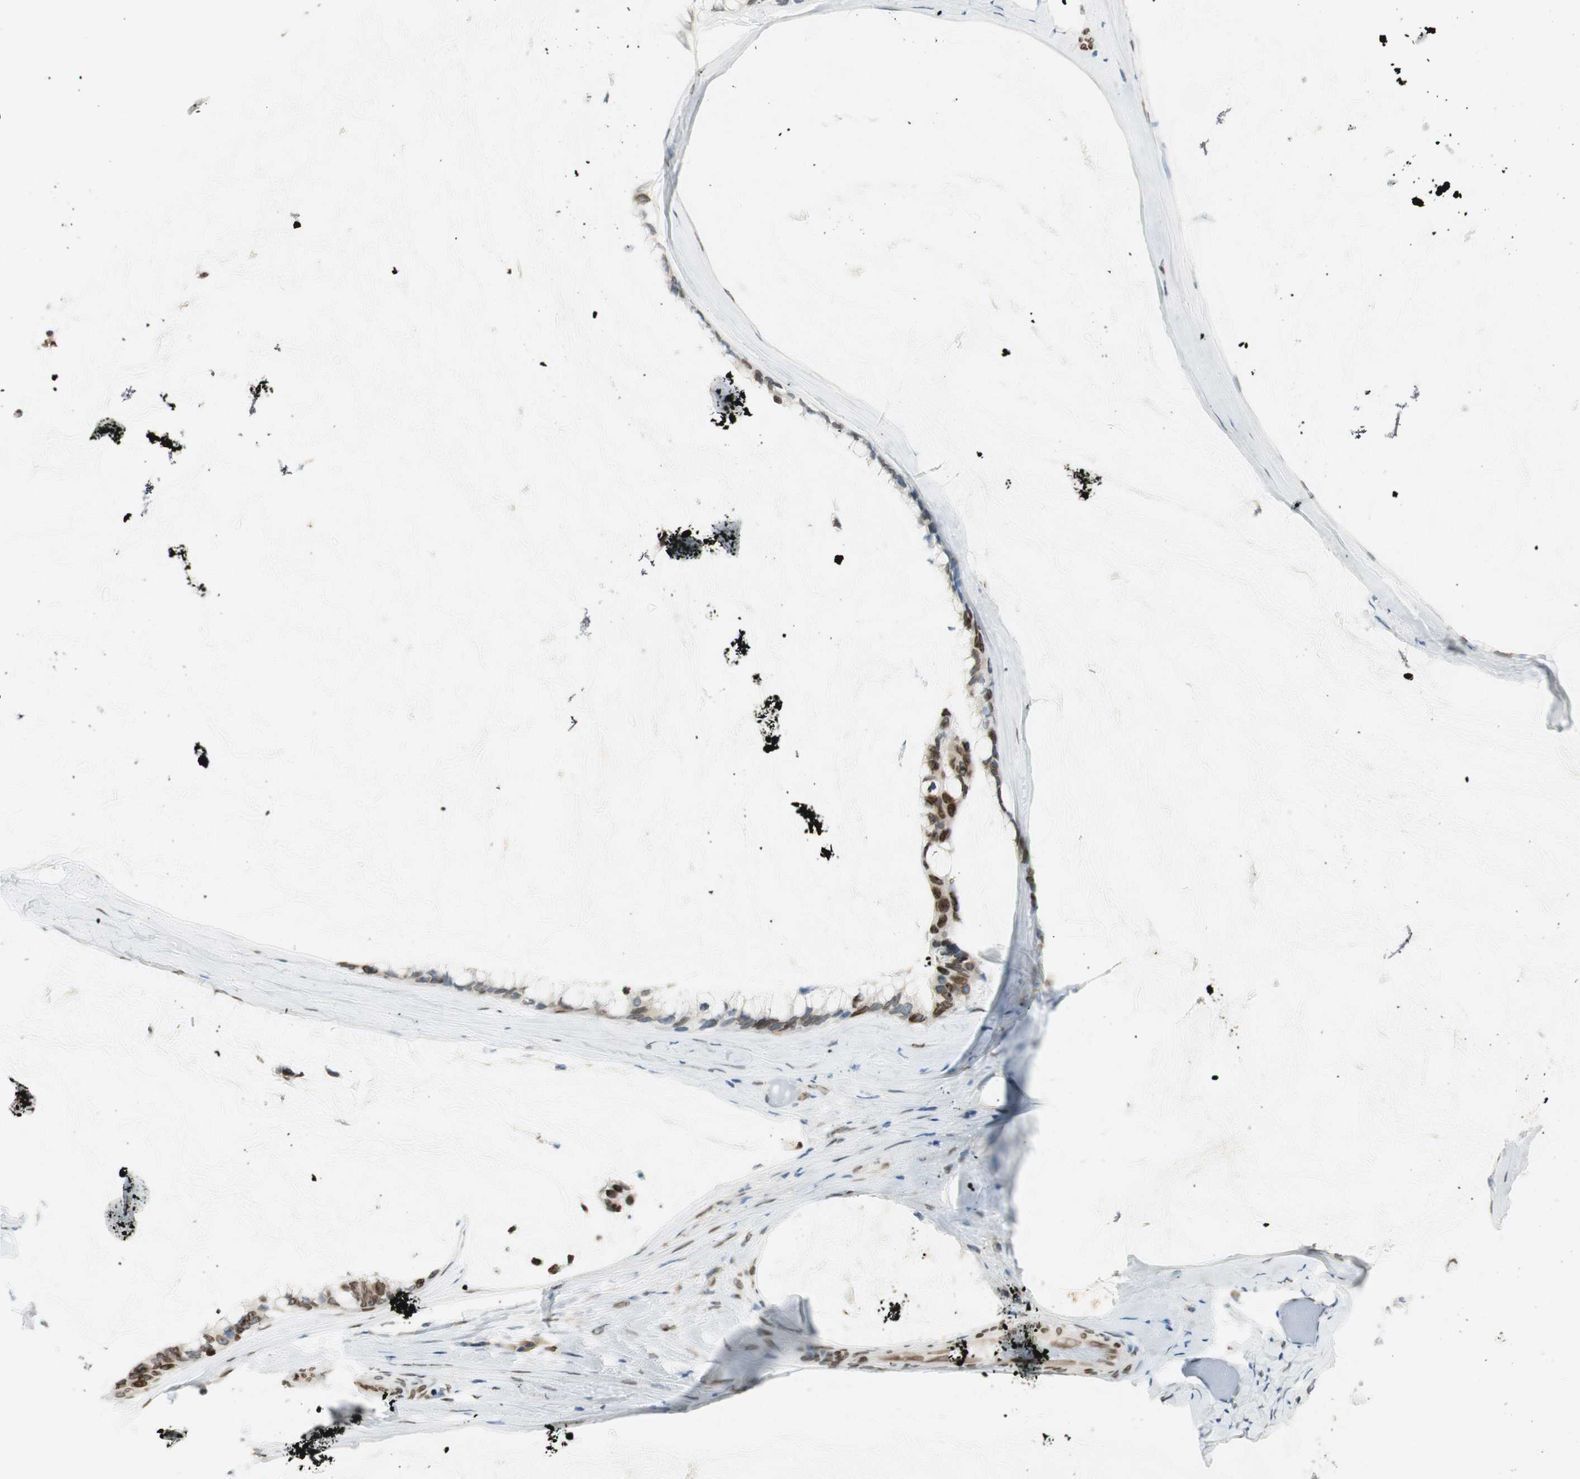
{"staining": {"intensity": "moderate", "quantity": "25%-75%", "location": "nuclear"}, "tissue": "ovarian cancer", "cell_type": "Tumor cells", "image_type": "cancer", "snomed": [{"axis": "morphology", "description": "Cystadenocarcinoma, mucinous, NOS"}, {"axis": "topography", "description": "Ovary"}], "caption": "IHC histopathology image of neoplastic tissue: ovarian cancer stained using immunohistochemistry (IHC) demonstrates medium levels of moderate protein expression localized specifically in the nuclear of tumor cells, appearing as a nuclear brown color.", "gene": "TMEM260", "patient": {"sex": "female", "age": 39}}